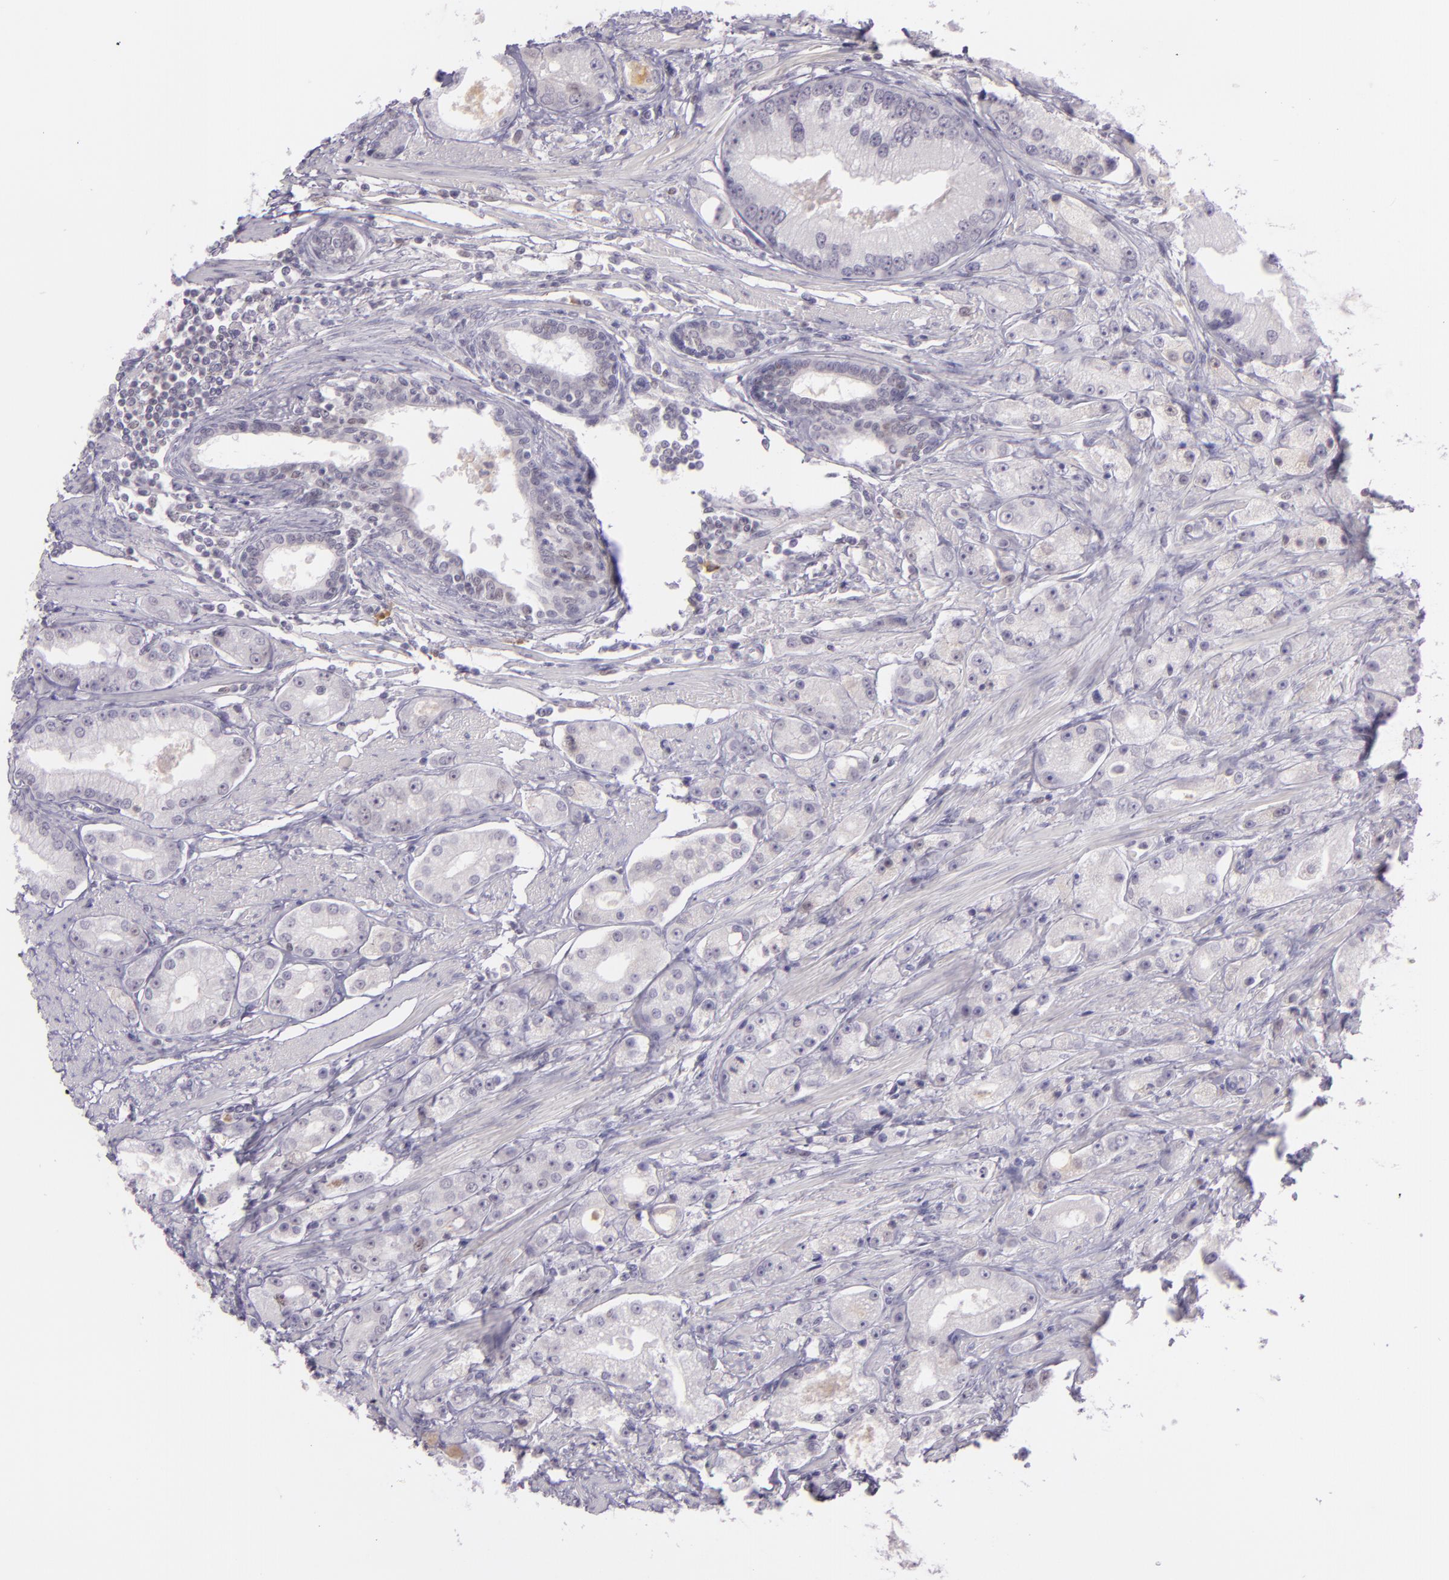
{"staining": {"intensity": "negative", "quantity": "none", "location": "none"}, "tissue": "prostate cancer", "cell_type": "Tumor cells", "image_type": "cancer", "snomed": [{"axis": "morphology", "description": "Adenocarcinoma, Medium grade"}, {"axis": "topography", "description": "Prostate"}], "caption": "Immunohistochemical staining of prostate cancer (medium-grade adenocarcinoma) reveals no significant staining in tumor cells.", "gene": "CHEK2", "patient": {"sex": "male", "age": 72}}